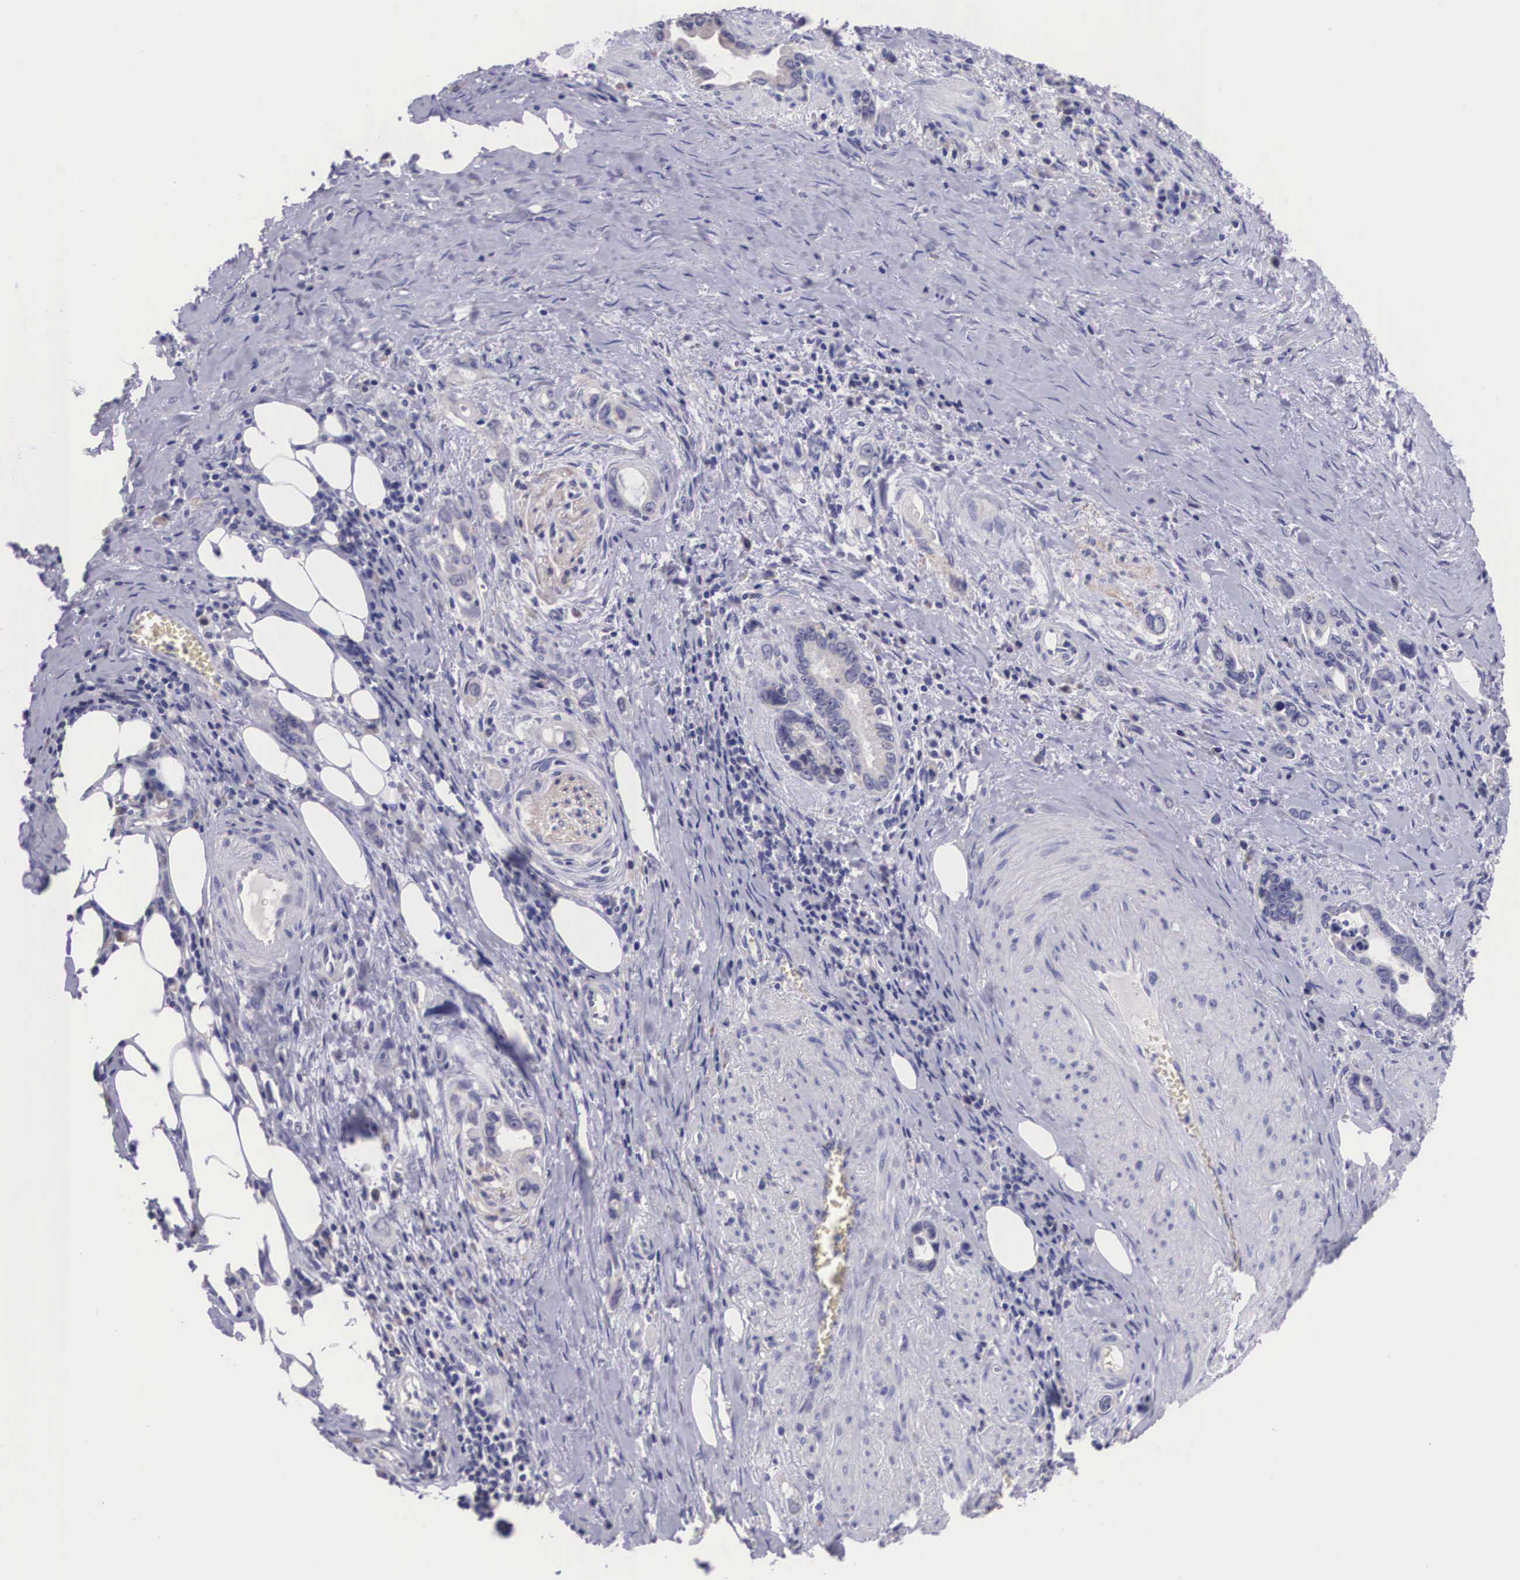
{"staining": {"intensity": "negative", "quantity": "none", "location": "none"}, "tissue": "stomach cancer", "cell_type": "Tumor cells", "image_type": "cancer", "snomed": [{"axis": "morphology", "description": "Adenocarcinoma, NOS"}, {"axis": "topography", "description": "Stomach"}], "caption": "Tumor cells are negative for protein expression in human stomach adenocarcinoma. The staining is performed using DAB brown chromogen with nuclei counter-stained in using hematoxylin.", "gene": "ARG2", "patient": {"sex": "male", "age": 78}}